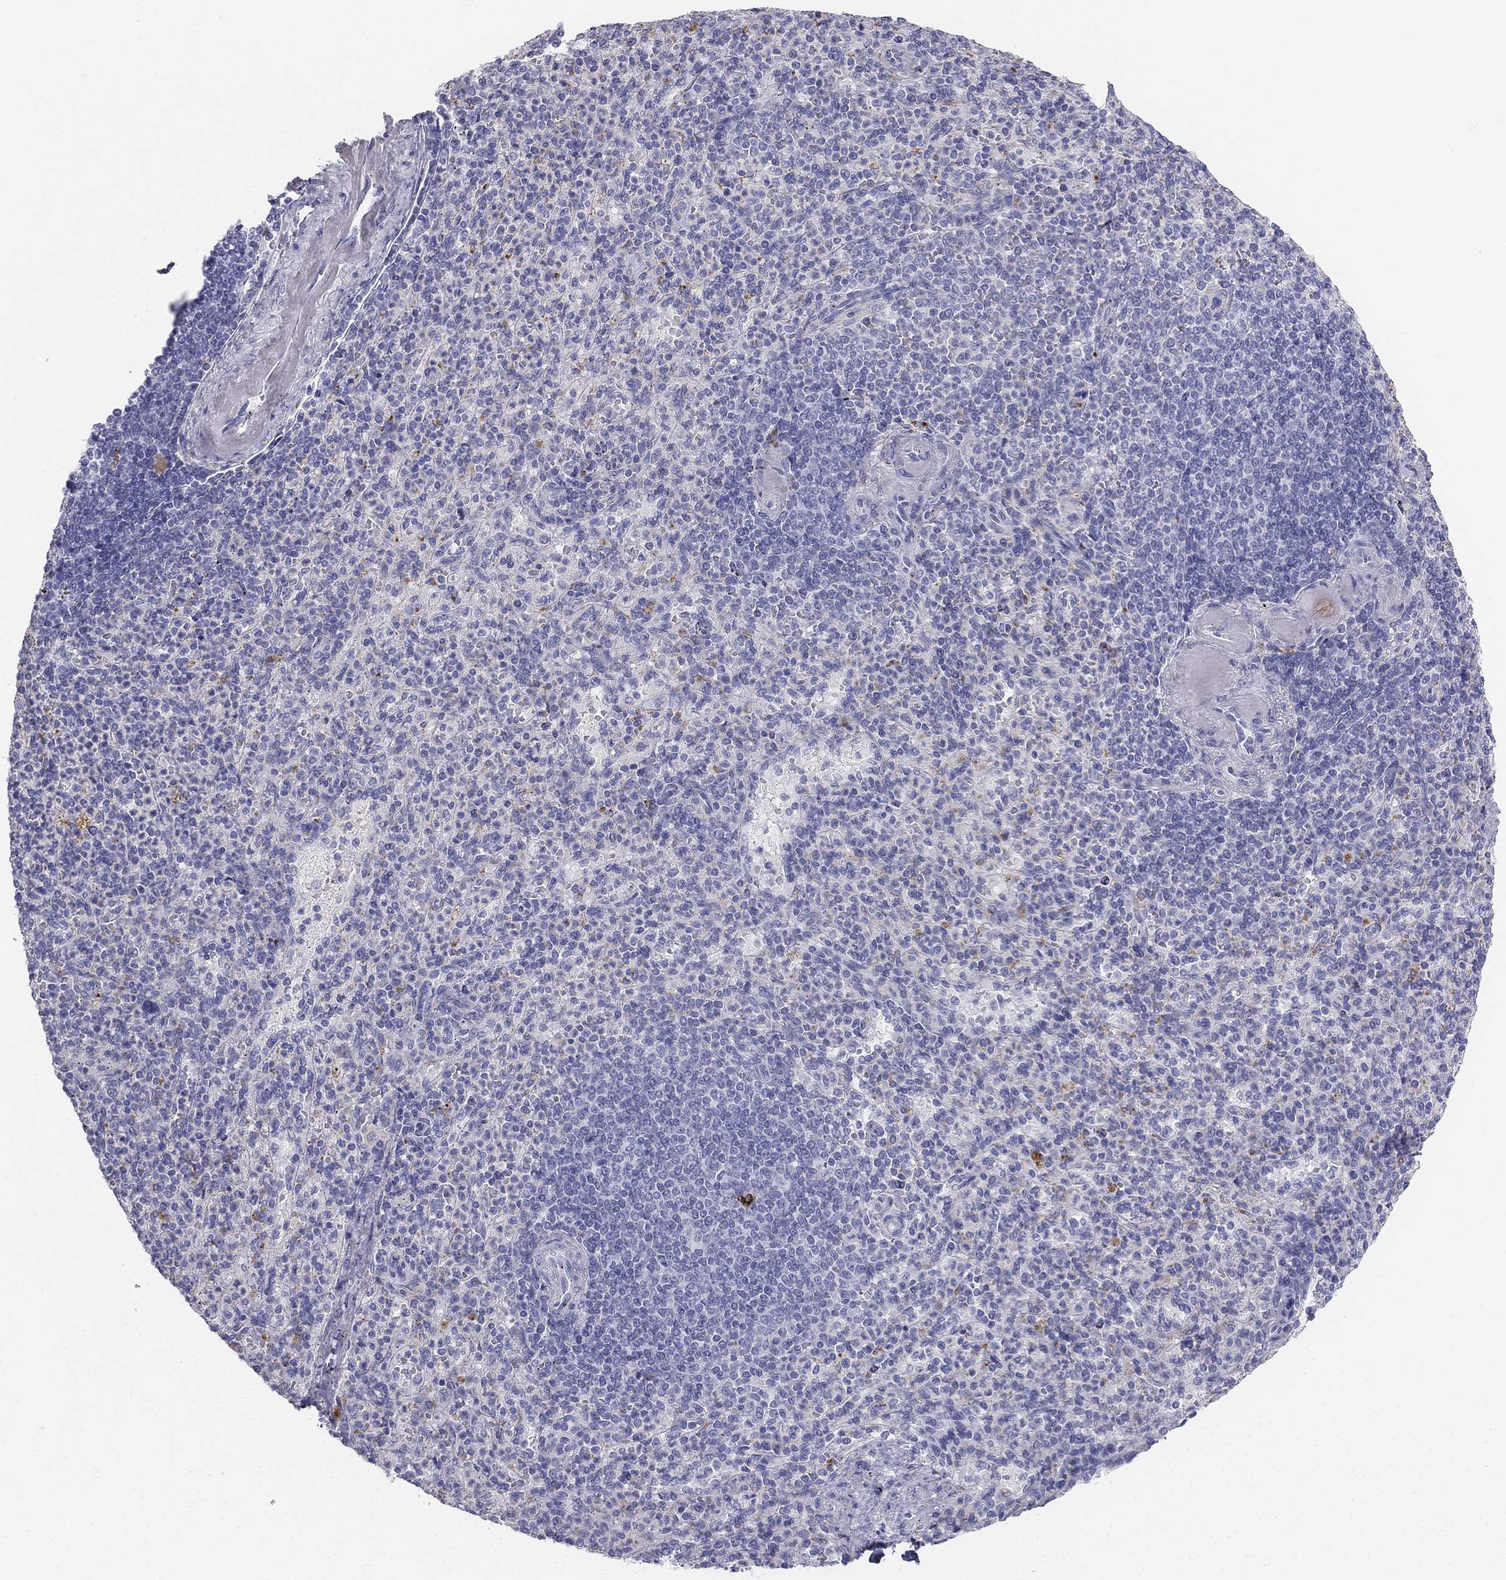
{"staining": {"intensity": "negative", "quantity": "none", "location": "none"}, "tissue": "spleen", "cell_type": "Cells in red pulp", "image_type": "normal", "snomed": [{"axis": "morphology", "description": "Normal tissue, NOS"}, {"axis": "topography", "description": "Spleen"}], "caption": "The micrograph exhibits no staining of cells in red pulp in benign spleen.", "gene": "ALOXE3", "patient": {"sex": "female", "age": 74}}